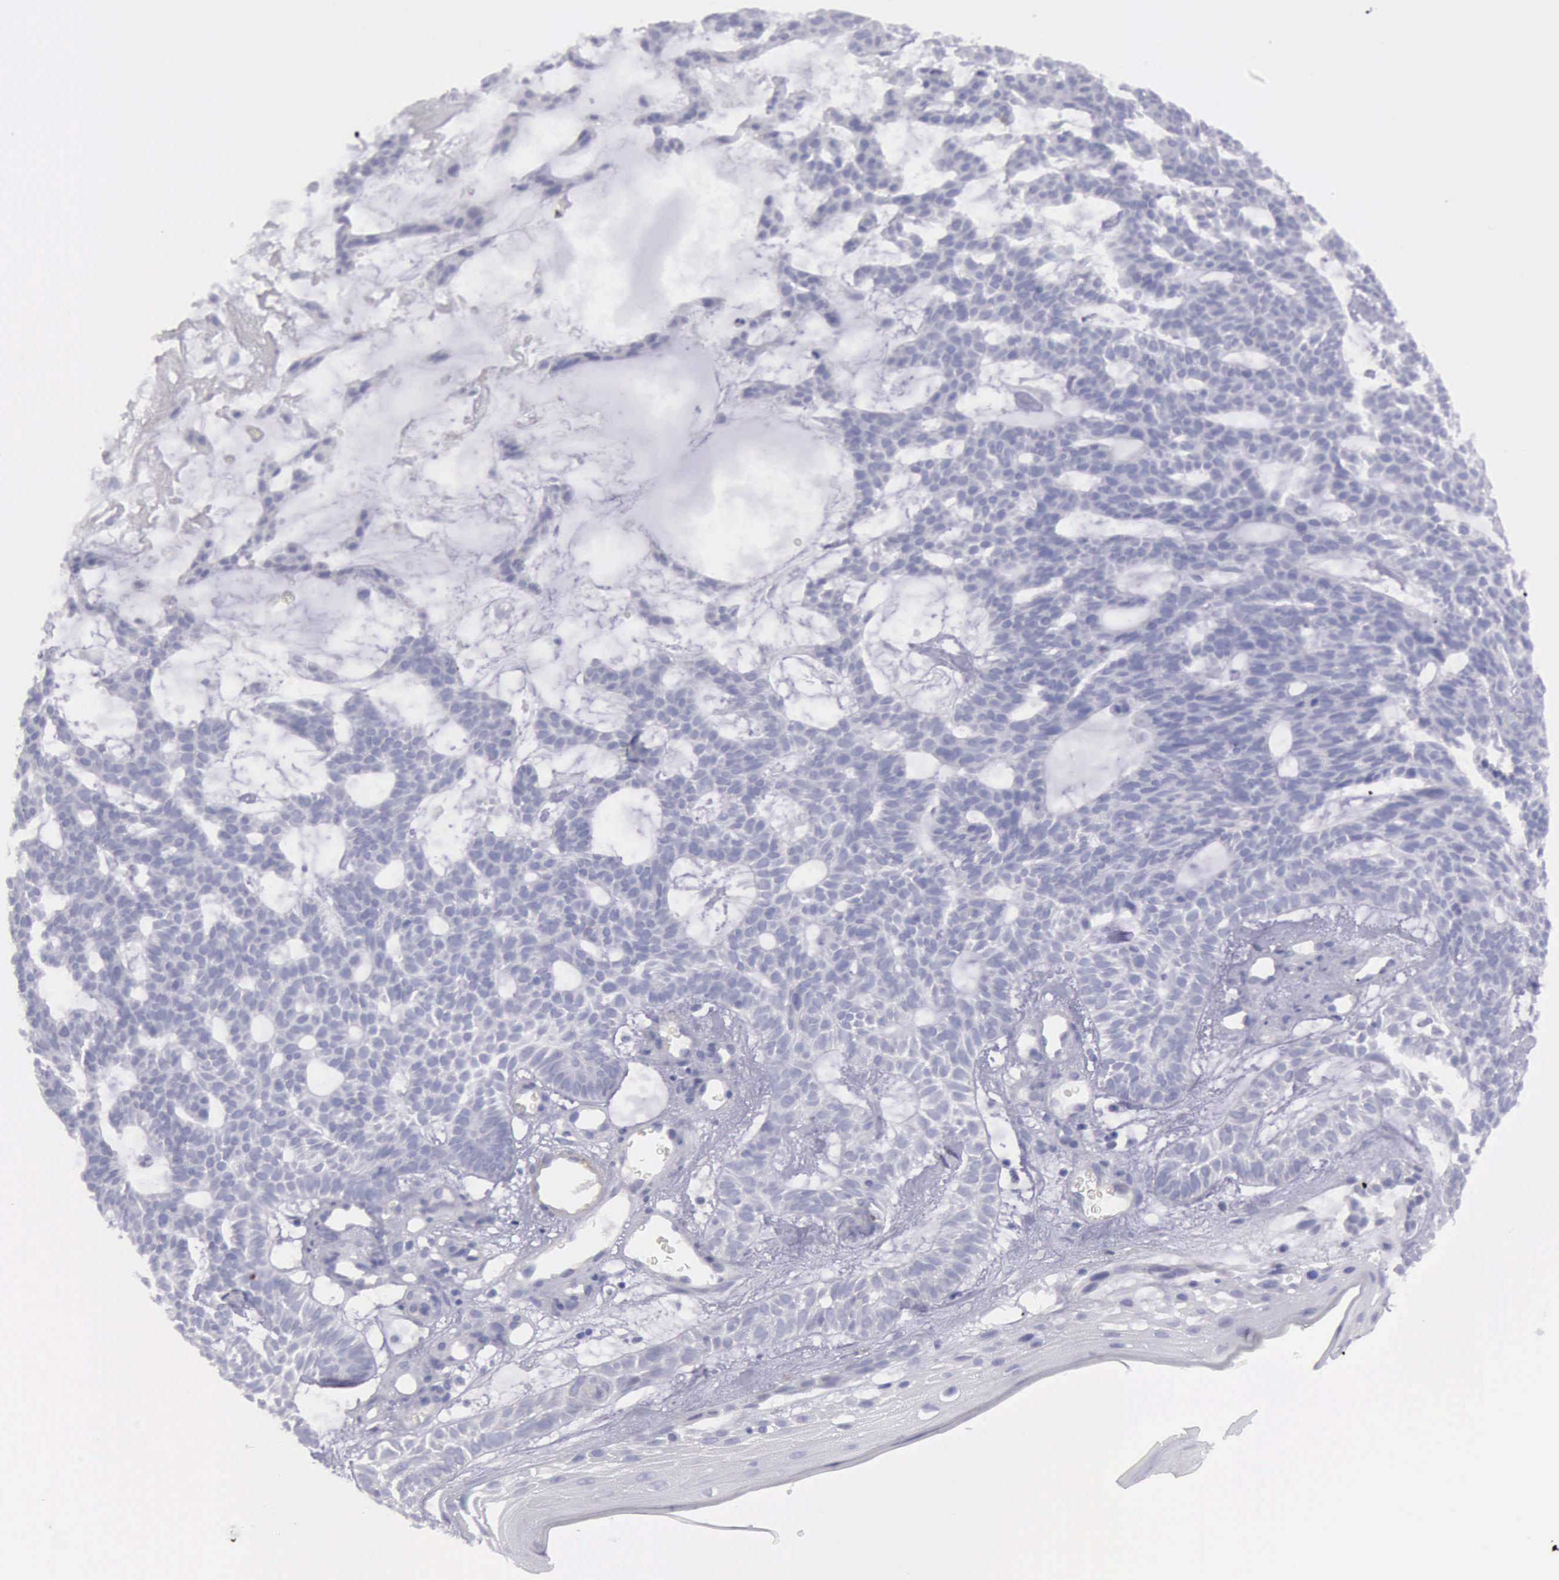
{"staining": {"intensity": "negative", "quantity": "none", "location": "none"}, "tissue": "skin cancer", "cell_type": "Tumor cells", "image_type": "cancer", "snomed": [{"axis": "morphology", "description": "Basal cell carcinoma"}, {"axis": "topography", "description": "Skin"}], "caption": "A high-resolution histopathology image shows immunohistochemistry staining of skin cancer, which shows no significant positivity in tumor cells.", "gene": "AOC3", "patient": {"sex": "male", "age": 75}}